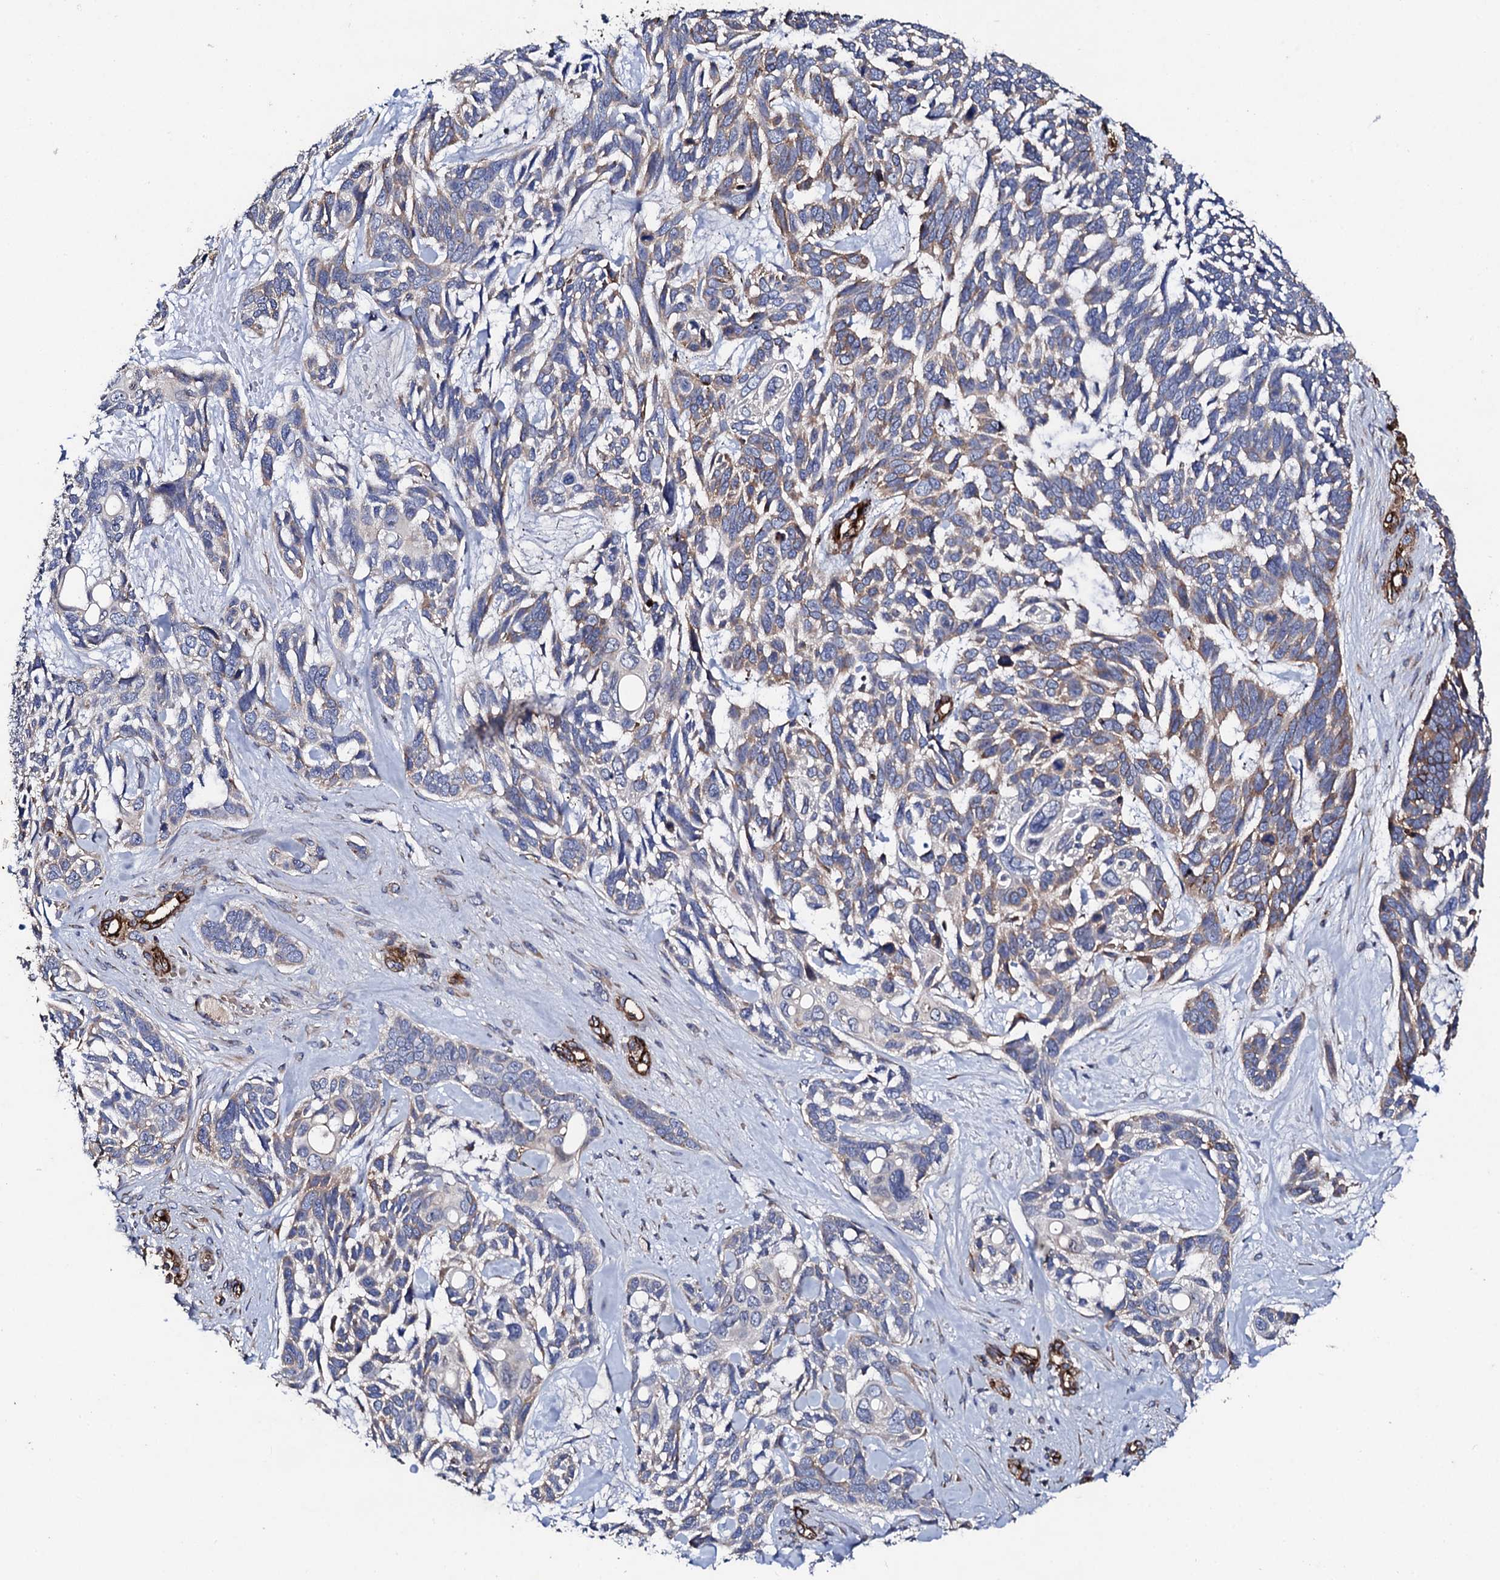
{"staining": {"intensity": "strong", "quantity": "<25%", "location": "cytoplasmic/membranous"}, "tissue": "skin cancer", "cell_type": "Tumor cells", "image_type": "cancer", "snomed": [{"axis": "morphology", "description": "Basal cell carcinoma"}, {"axis": "topography", "description": "Skin"}], "caption": "A high-resolution histopathology image shows immunohistochemistry staining of skin cancer, which exhibits strong cytoplasmic/membranous staining in about <25% of tumor cells.", "gene": "DBX1", "patient": {"sex": "male", "age": 88}}